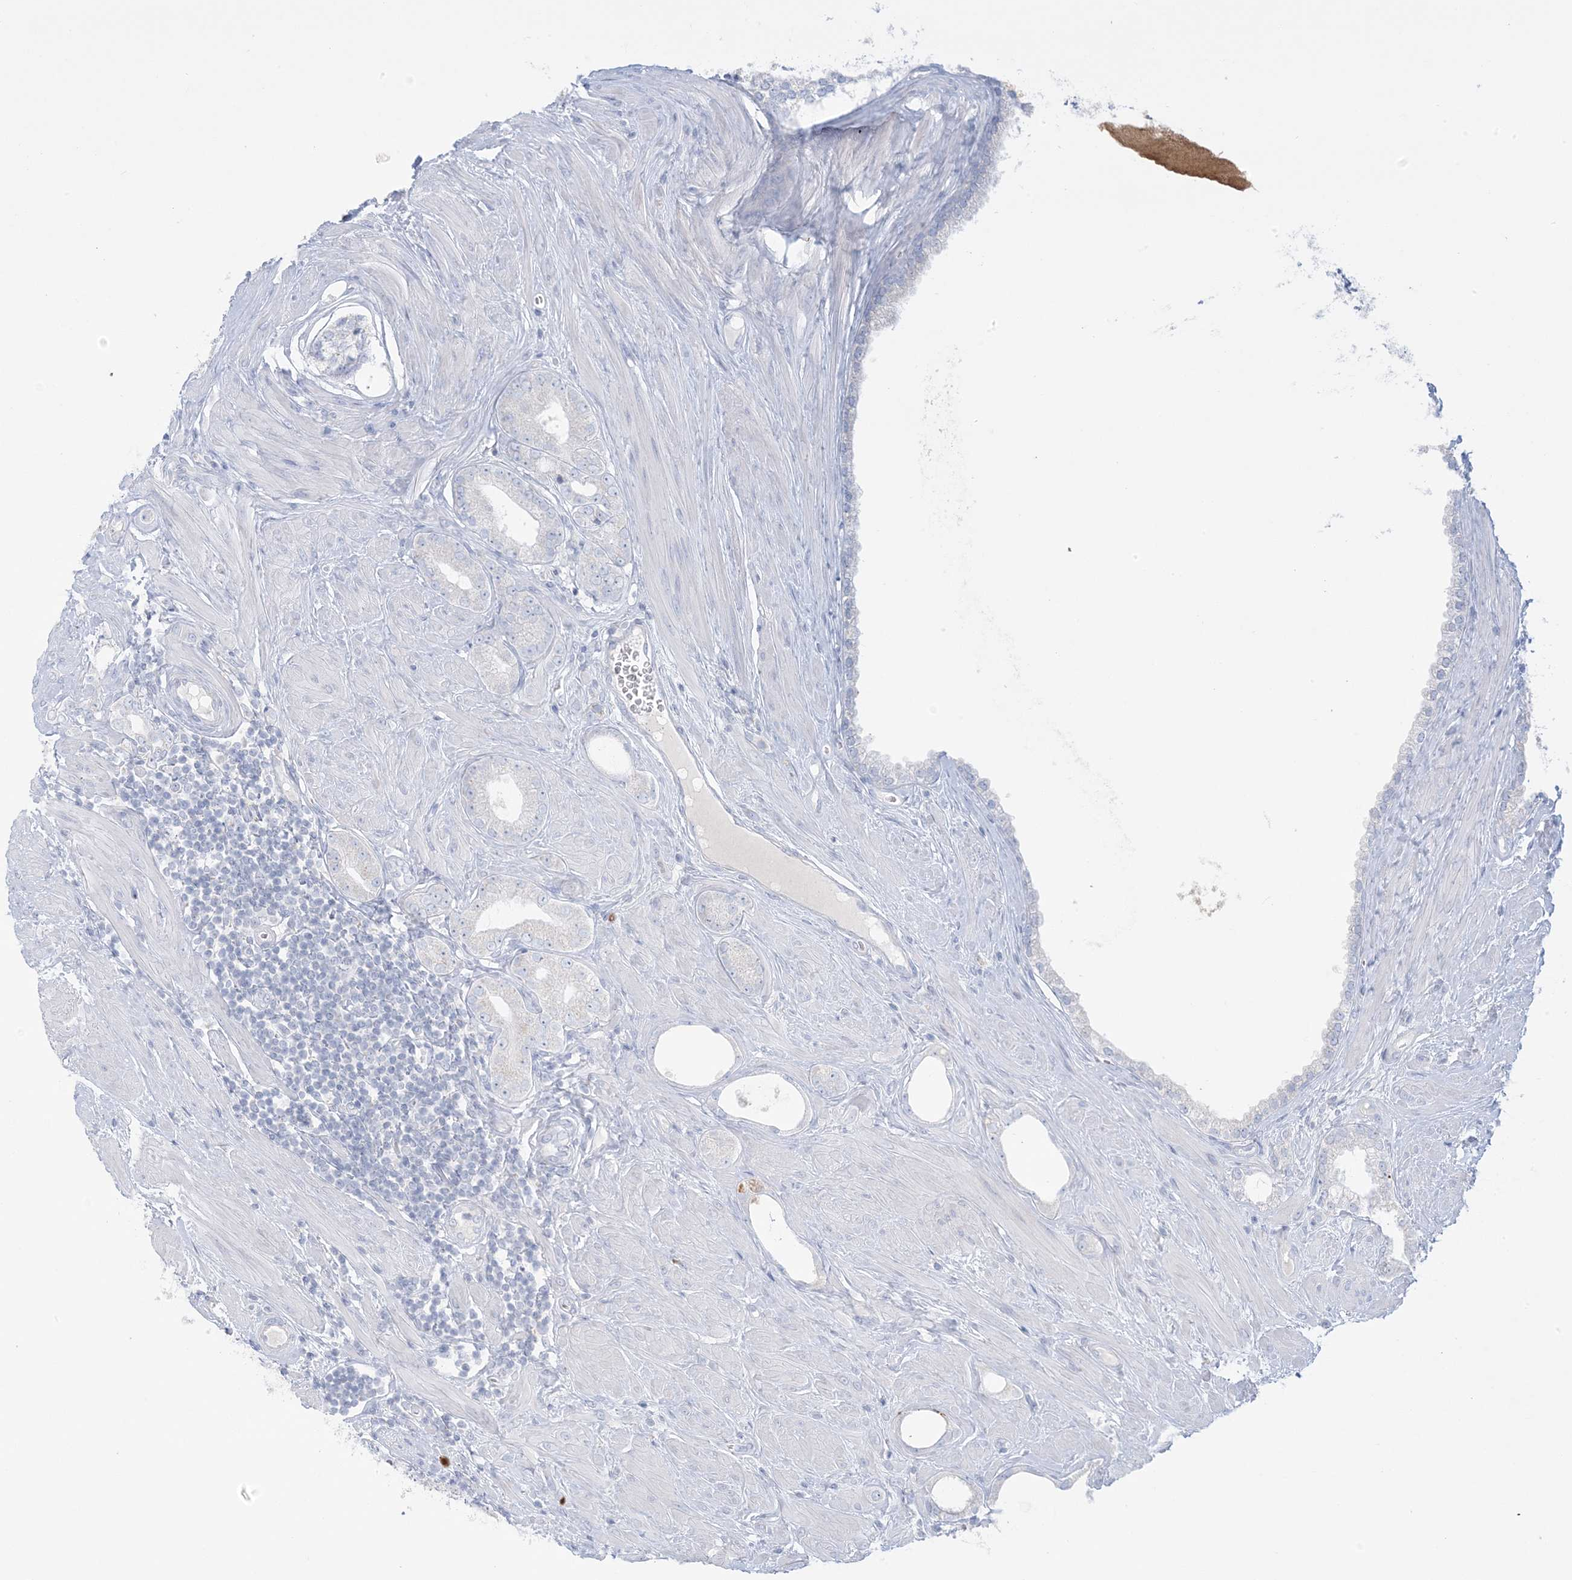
{"staining": {"intensity": "negative", "quantity": "none", "location": "none"}, "tissue": "prostate cancer", "cell_type": "Tumor cells", "image_type": "cancer", "snomed": [{"axis": "morphology", "description": "Adenocarcinoma, Low grade"}, {"axis": "topography", "description": "Prostate"}], "caption": "High magnification brightfield microscopy of prostate adenocarcinoma (low-grade) stained with DAB (3,3'-diaminobenzidine) (brown) and counterstained with hematoxylin (blue): tumor cells show no significant positivity. The staining was performed using DAB to visualize the protein expression in brown, while the nuclei were stained in blue with hematoxylin (Magnification: 20x).", "gene": "KCTD6", "patient": {"sex": "male", "age": 62}}